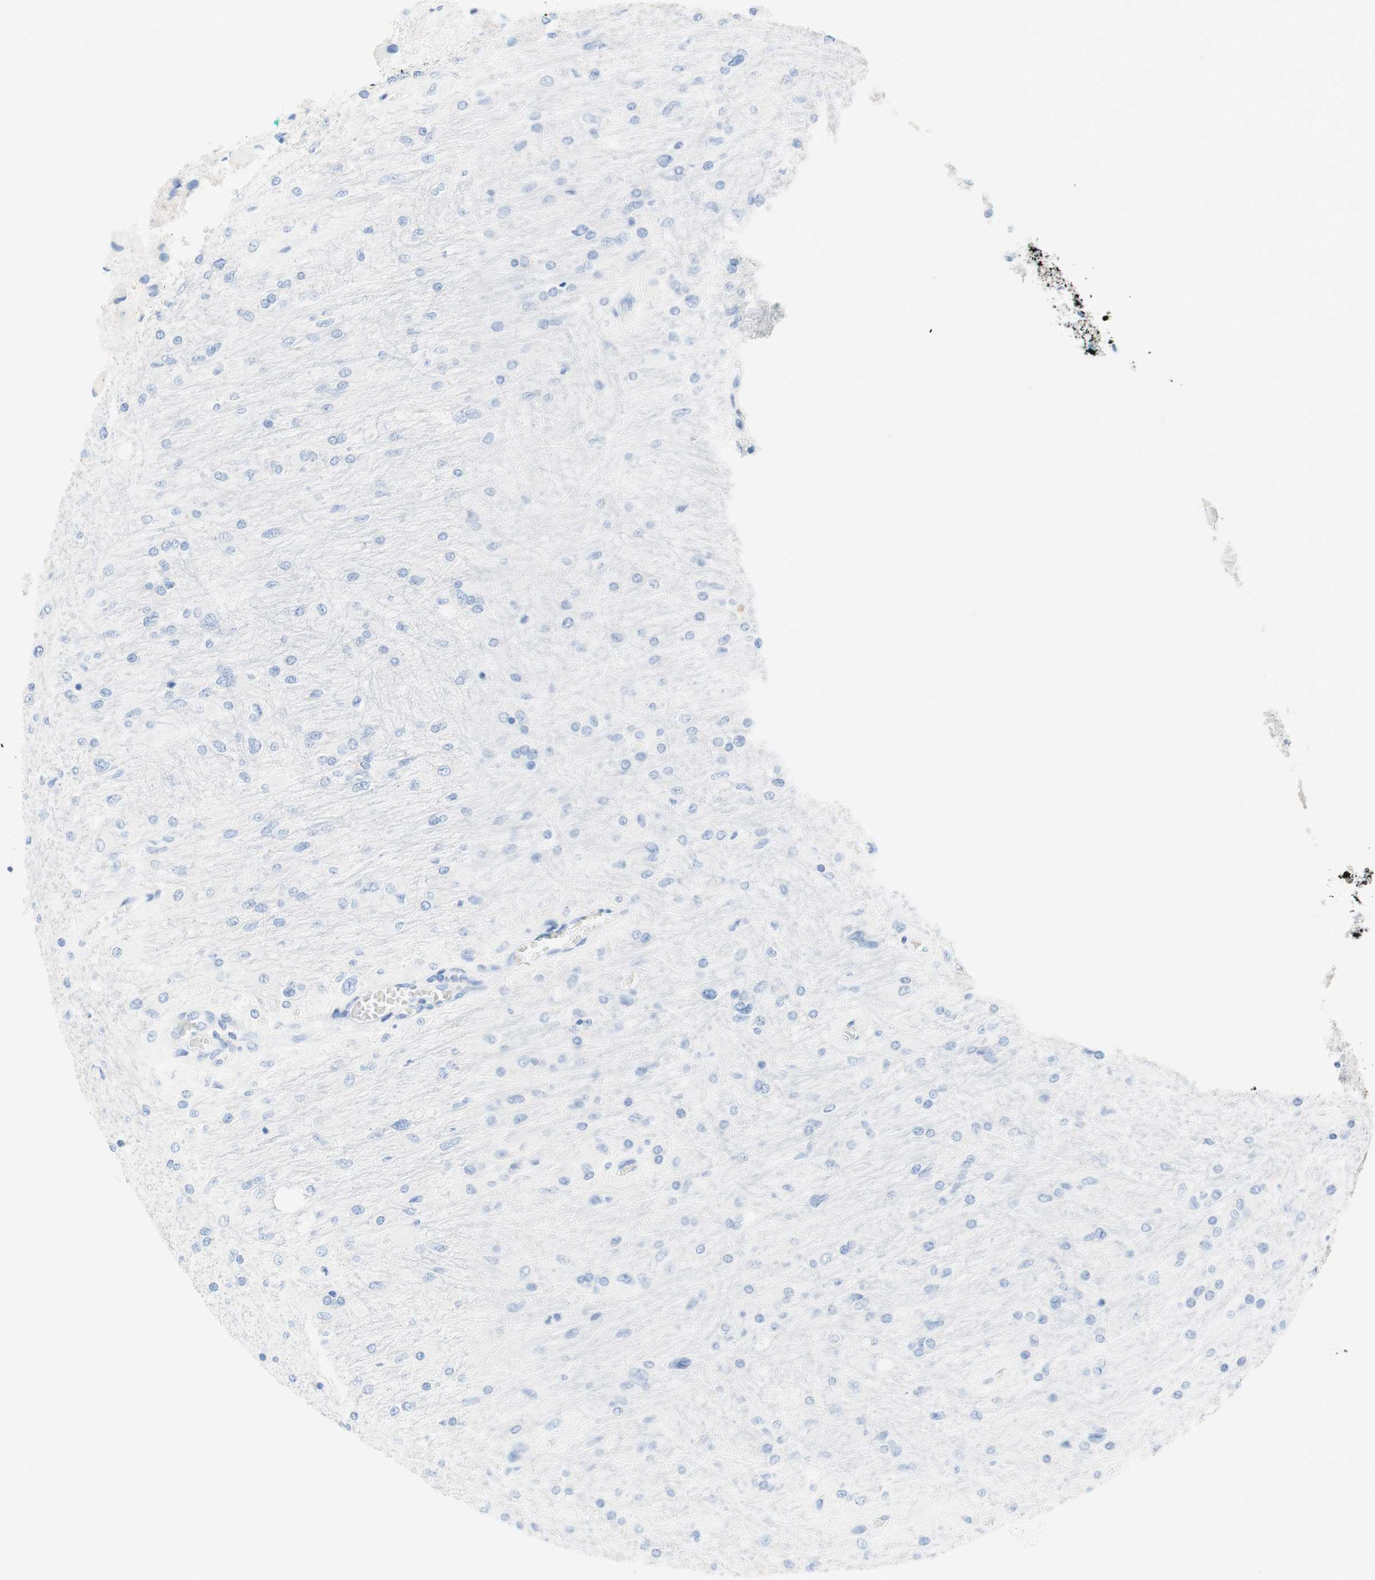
{"staining": {"intensity": "negative", "quantity": "none", "location": "none"}, "tissue": "glioma", "cell_type": "Tumor cells", "image_type": "cancer", "snomed": [{"axis": "morphology", "description": "Glioma, malignant, High grade"}, {"axis": "topography", "description": "Cerebral cortex"}], "caption": "Immunohistochemistry image of malignant high-grade glioma stained for a protein (brown), which displays no expression in tumor cells.", "gene": "CEACAM1", "patient": {"sex": "female", "age": 36}}